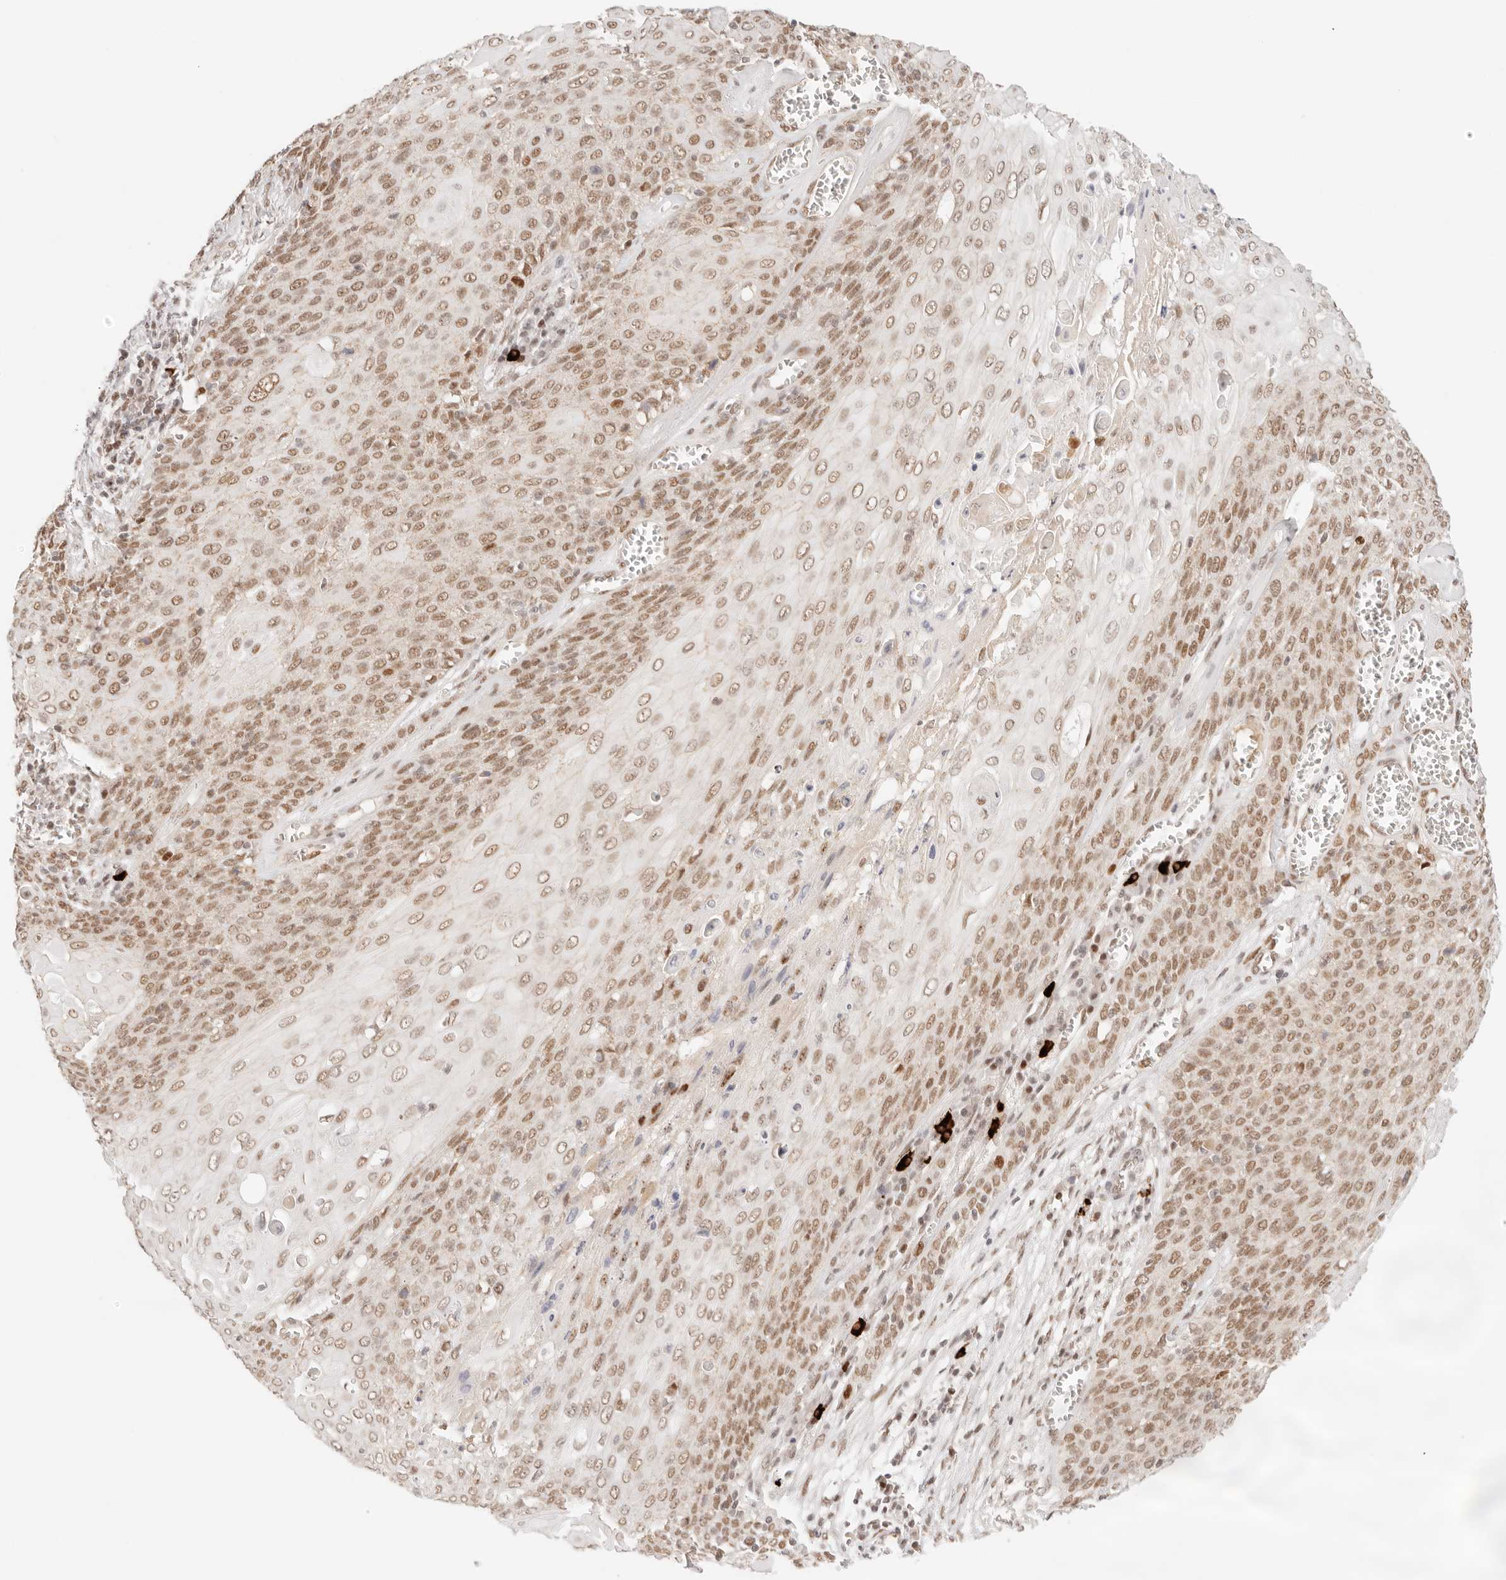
{"staining": {"intensity": "moderate", "quantity": ">75%", "location": "nuclear"}, "tissue": "cervical cancer", "cell_type": "Tumor cells", "image_type": "cancer", "snomed": [{"axis": "morphology", "description": "Squamous cell carcinoma, NOS"}, {"axis": "topography", "description": "Cervix"}], "caption": "Protein staining exhibits moderate nuclear expression in about >75% of tumor cells in cervical cancer. (IHC, brightfield microscopy, high magnification).", "gene": "HOXC5", "patient": {"sex": "female", "age": 39}}